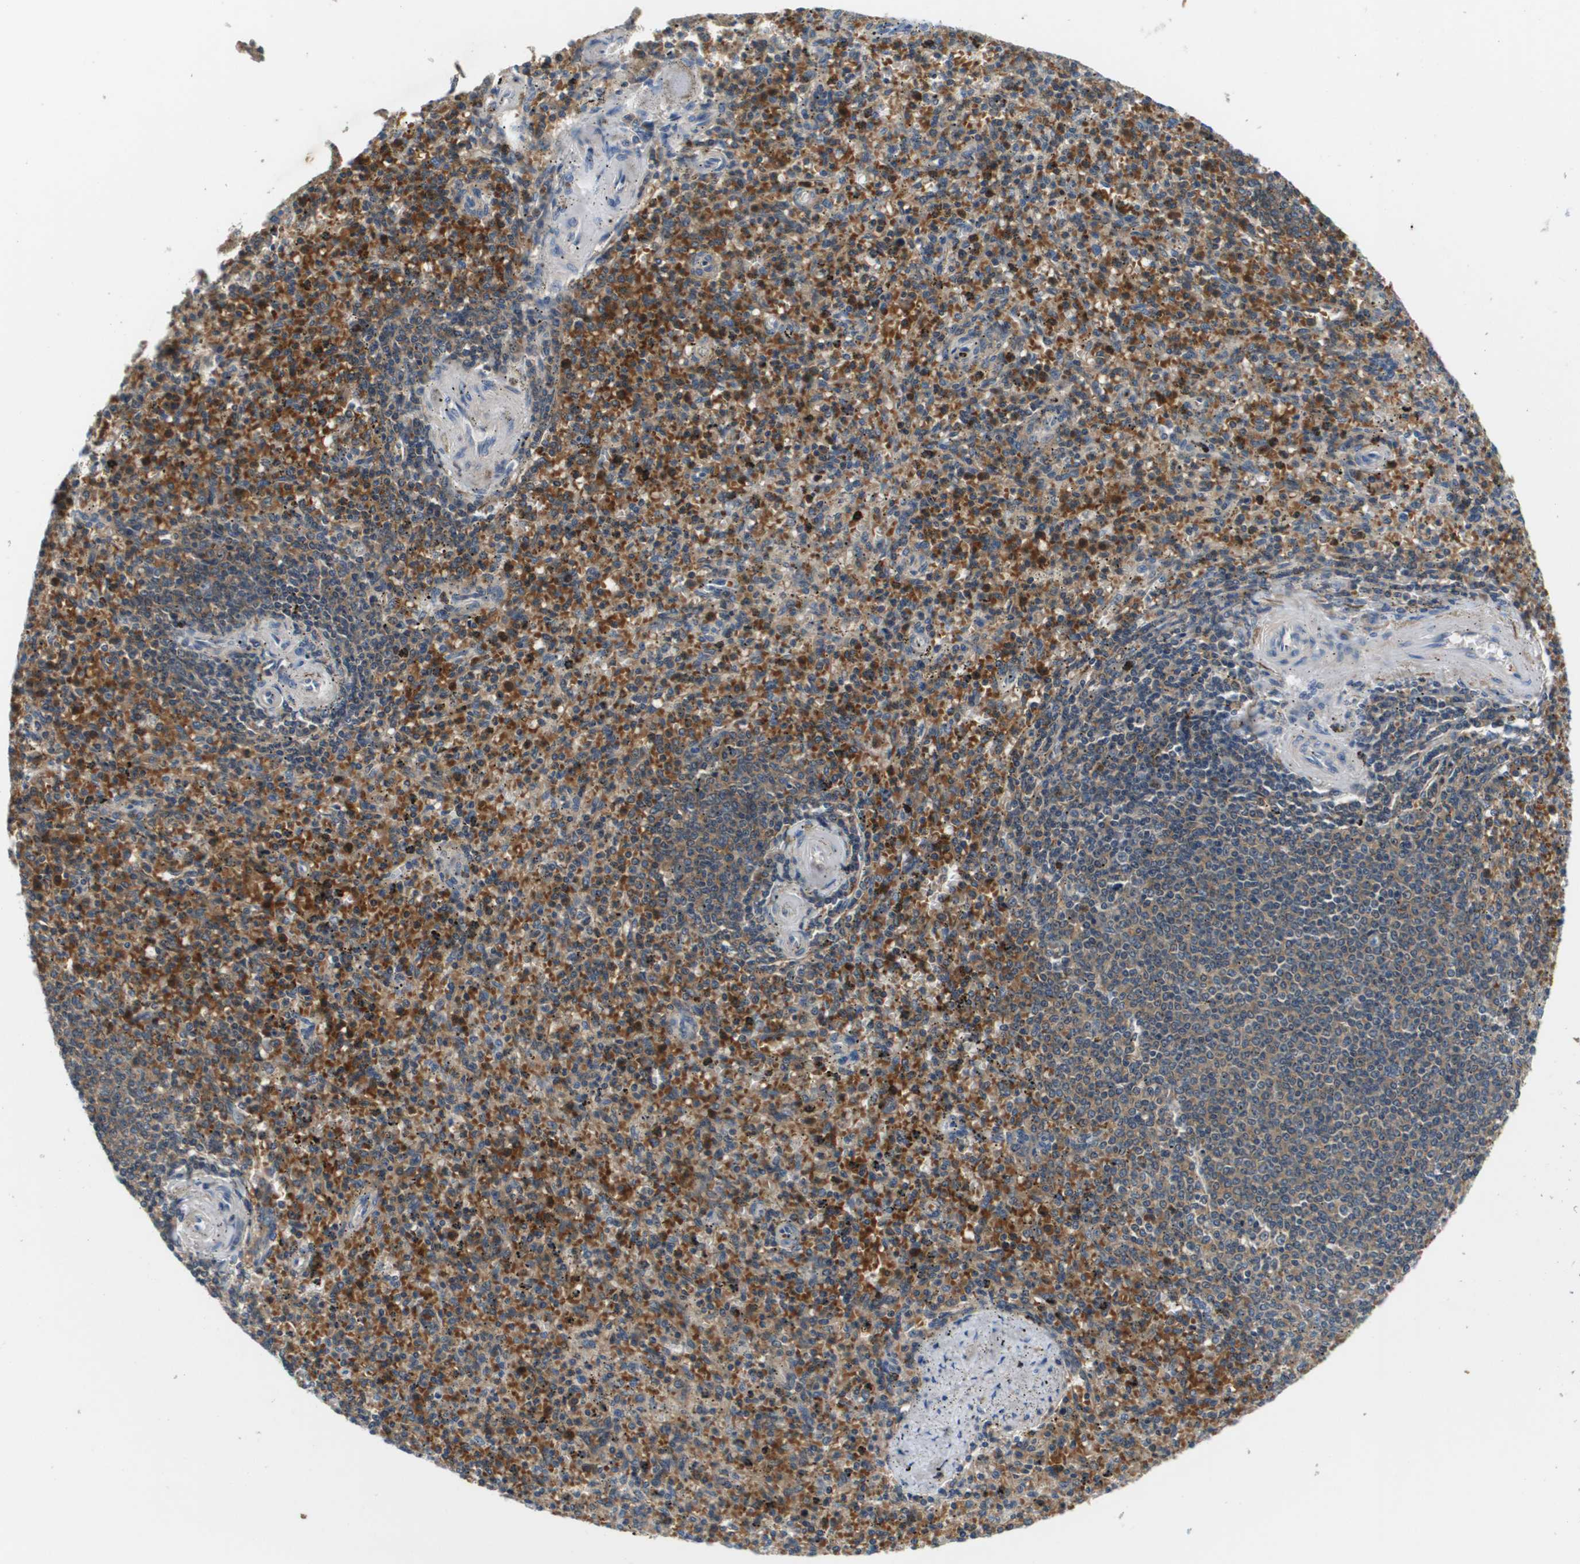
{"staining": {"intensity": "strong", "quantity": "<25%", "location": "cytoplasmic/membranous"}, "tissue": "spleen", "cell_type": "Cells in red pulp", "image_type": "normal", "snomed": [{"axis": "morphology", "description": "Normal tissue, NOS"}, {"axis": "topography", "description": "Spleen"}], "caption": "DAB immunohistochemical staining of benign human spleen displays strong cytoplasmic/membranous protein staining in about <25% of cells in red pulp.", "gene": "KCNQ5", "patient": {"sex": "male", "age": 72}}